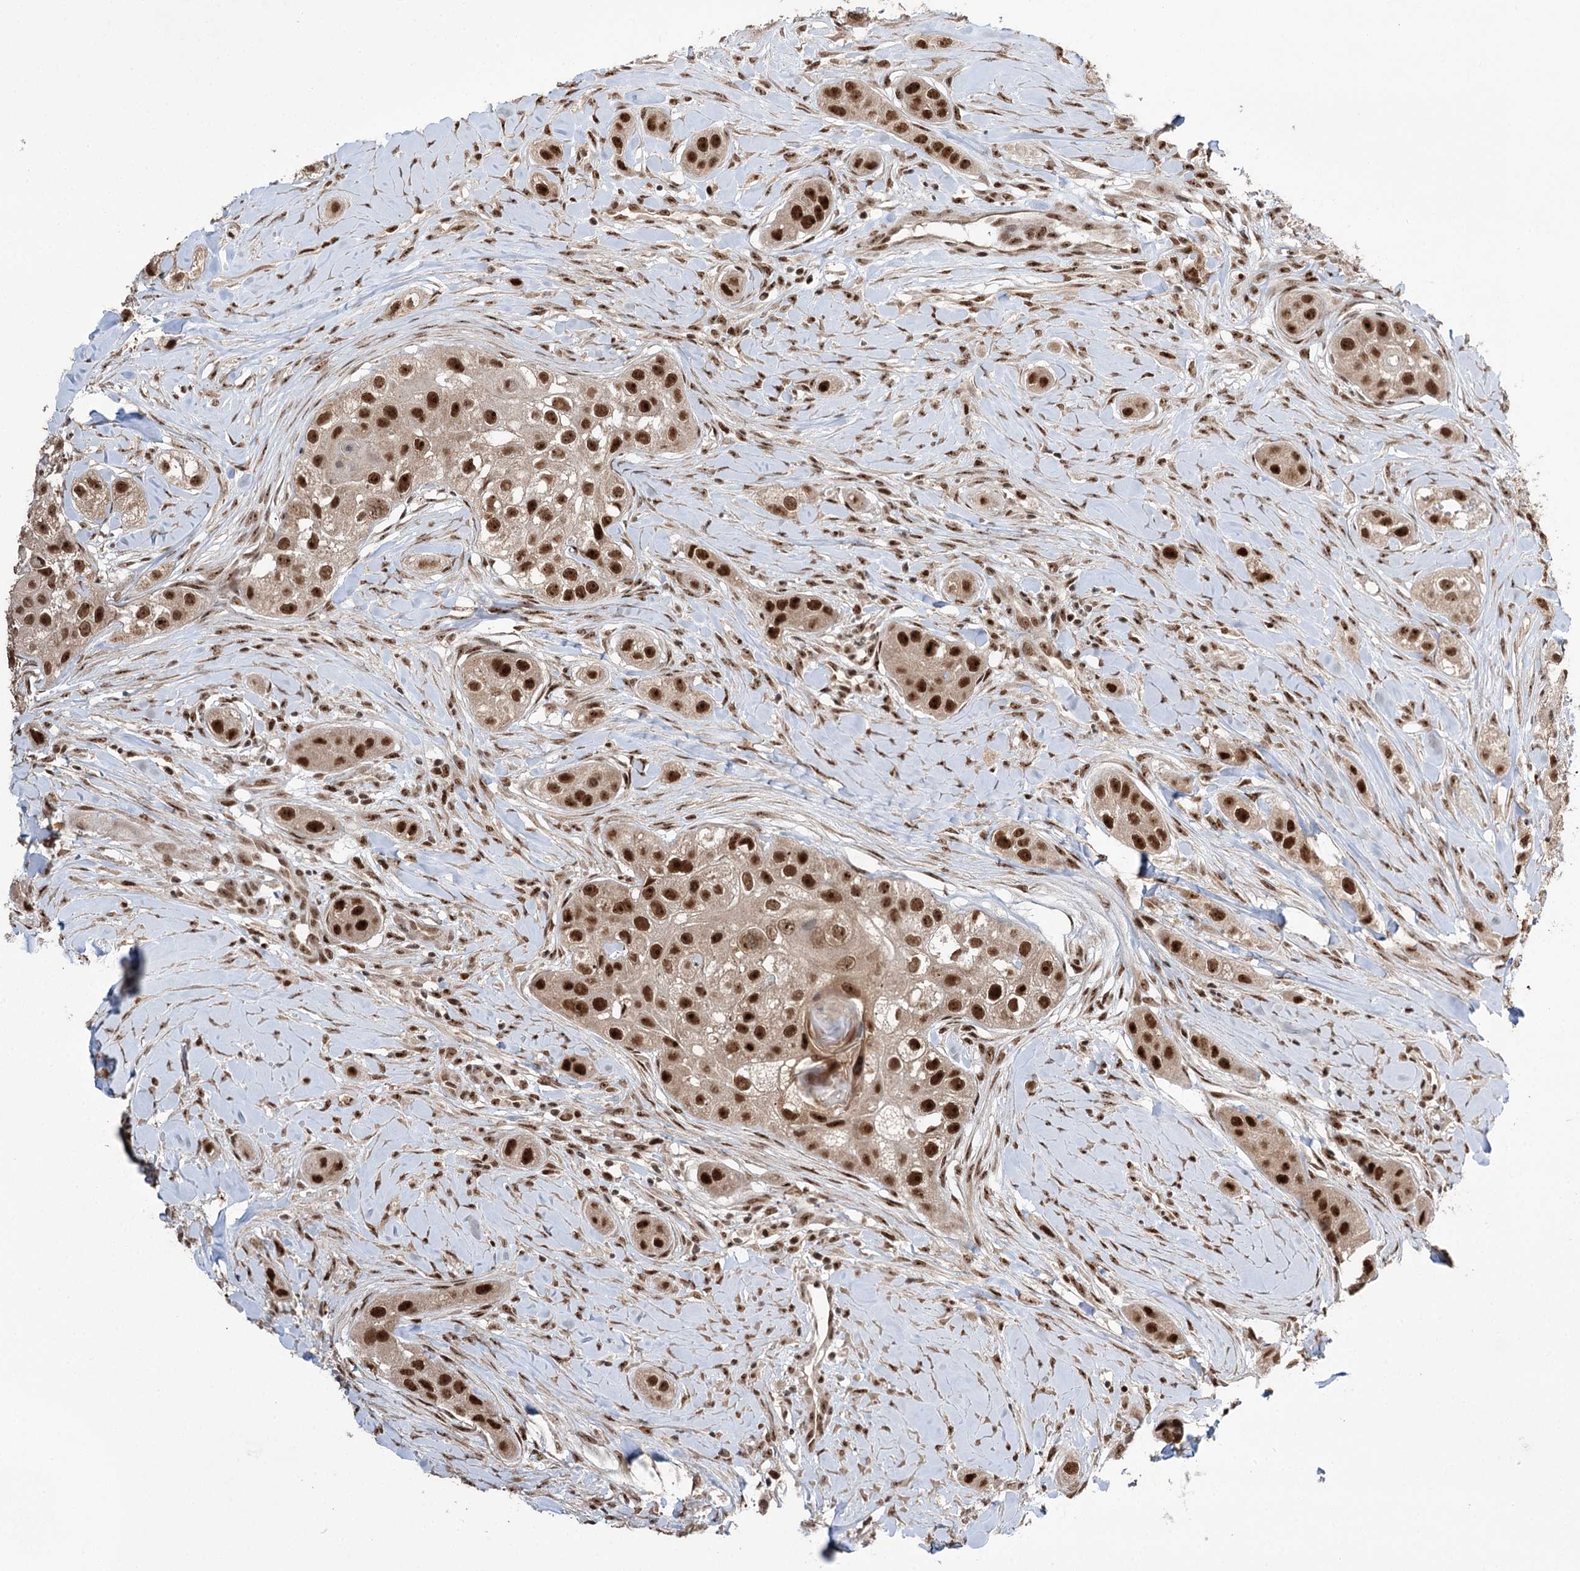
{"staining": {"intensity": "strong", "quantity": ">75%", "location": "nuclear"}, "tissue": "head and neck cancer", "cell_type": "Tumor cells", "image_type": "cancer", "snomed": [{"axis": "morphology", "description": "Normal tissue, NOS"}, {"axis": "morphology", "description": "Squamous cell carcinoma, NOS"}, {"axis": "topography", "description": "Skeletal muscle"}, {"axis": "topography", "description": "Head-Neck"}], "caption": "Immunohistochemistry histopathology image of neoplastic tissue: head and neck cancer stained using immunohistochemistry shows high levels of strong protein expression localized specifically in the nuclear of tumor cells, appearing as a nuclear brown color.", "gene": "ERCC3", "patient": {"sex": "male", "age": 51}}